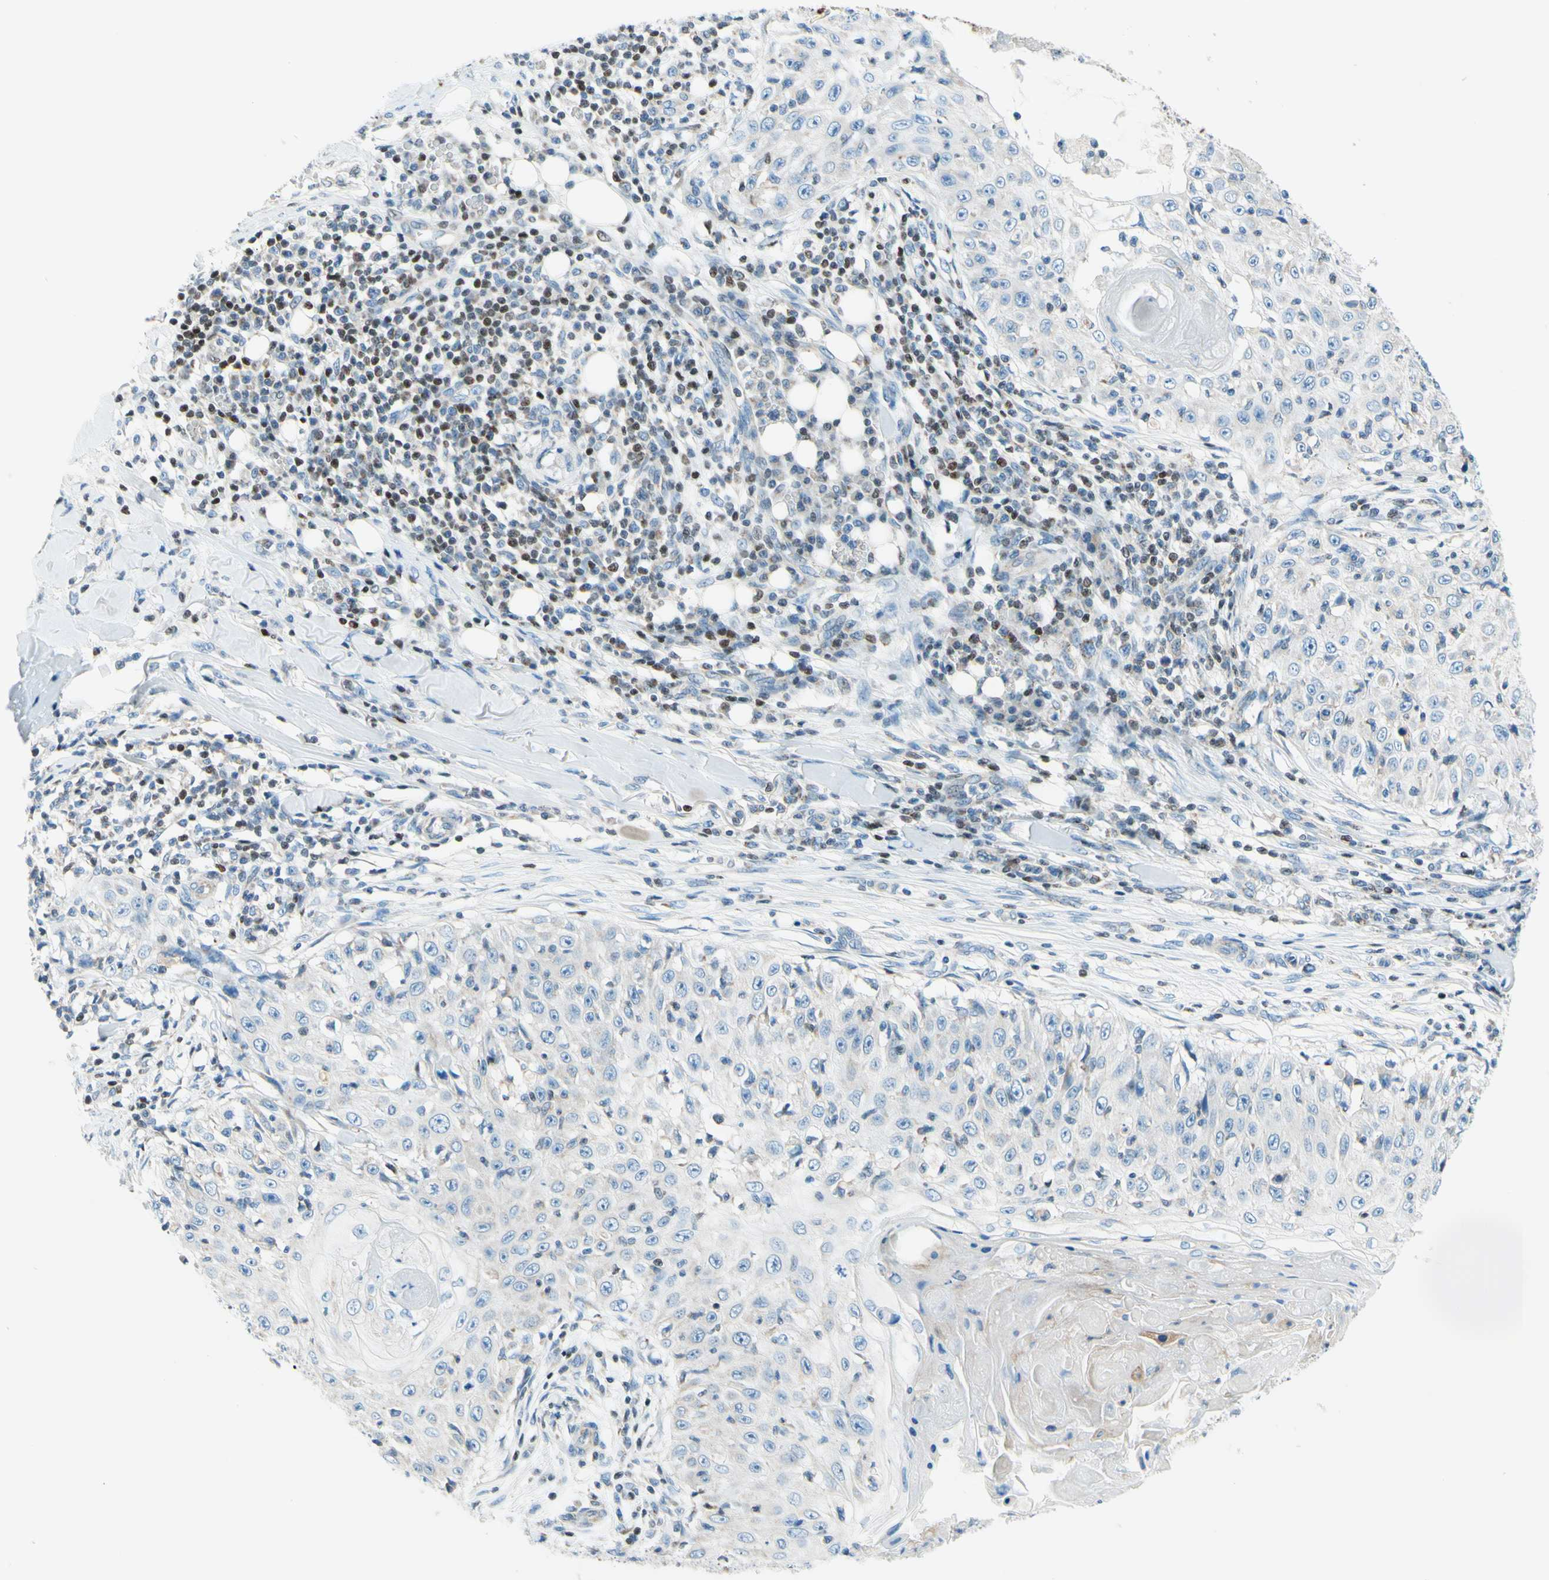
{"staining": {"intensity": "negative", "quantity": "none", "location": "none"}, "tissue": "skin cancer", "cell_type": "Tumor cells", "image_type": "cancer", "snomed": [{"axis": "morphology", "description": "Squamous cell carcinoma, NOS"}, {"axis": "topography", "description": "Skin"}], "caption": "Histopathology image shows no protein expression in tumor cells of skin cancer (squamous cell carcinoma) tissue.", "gene": "CBX7", "patient": {"sex": "male", "age": 86}}